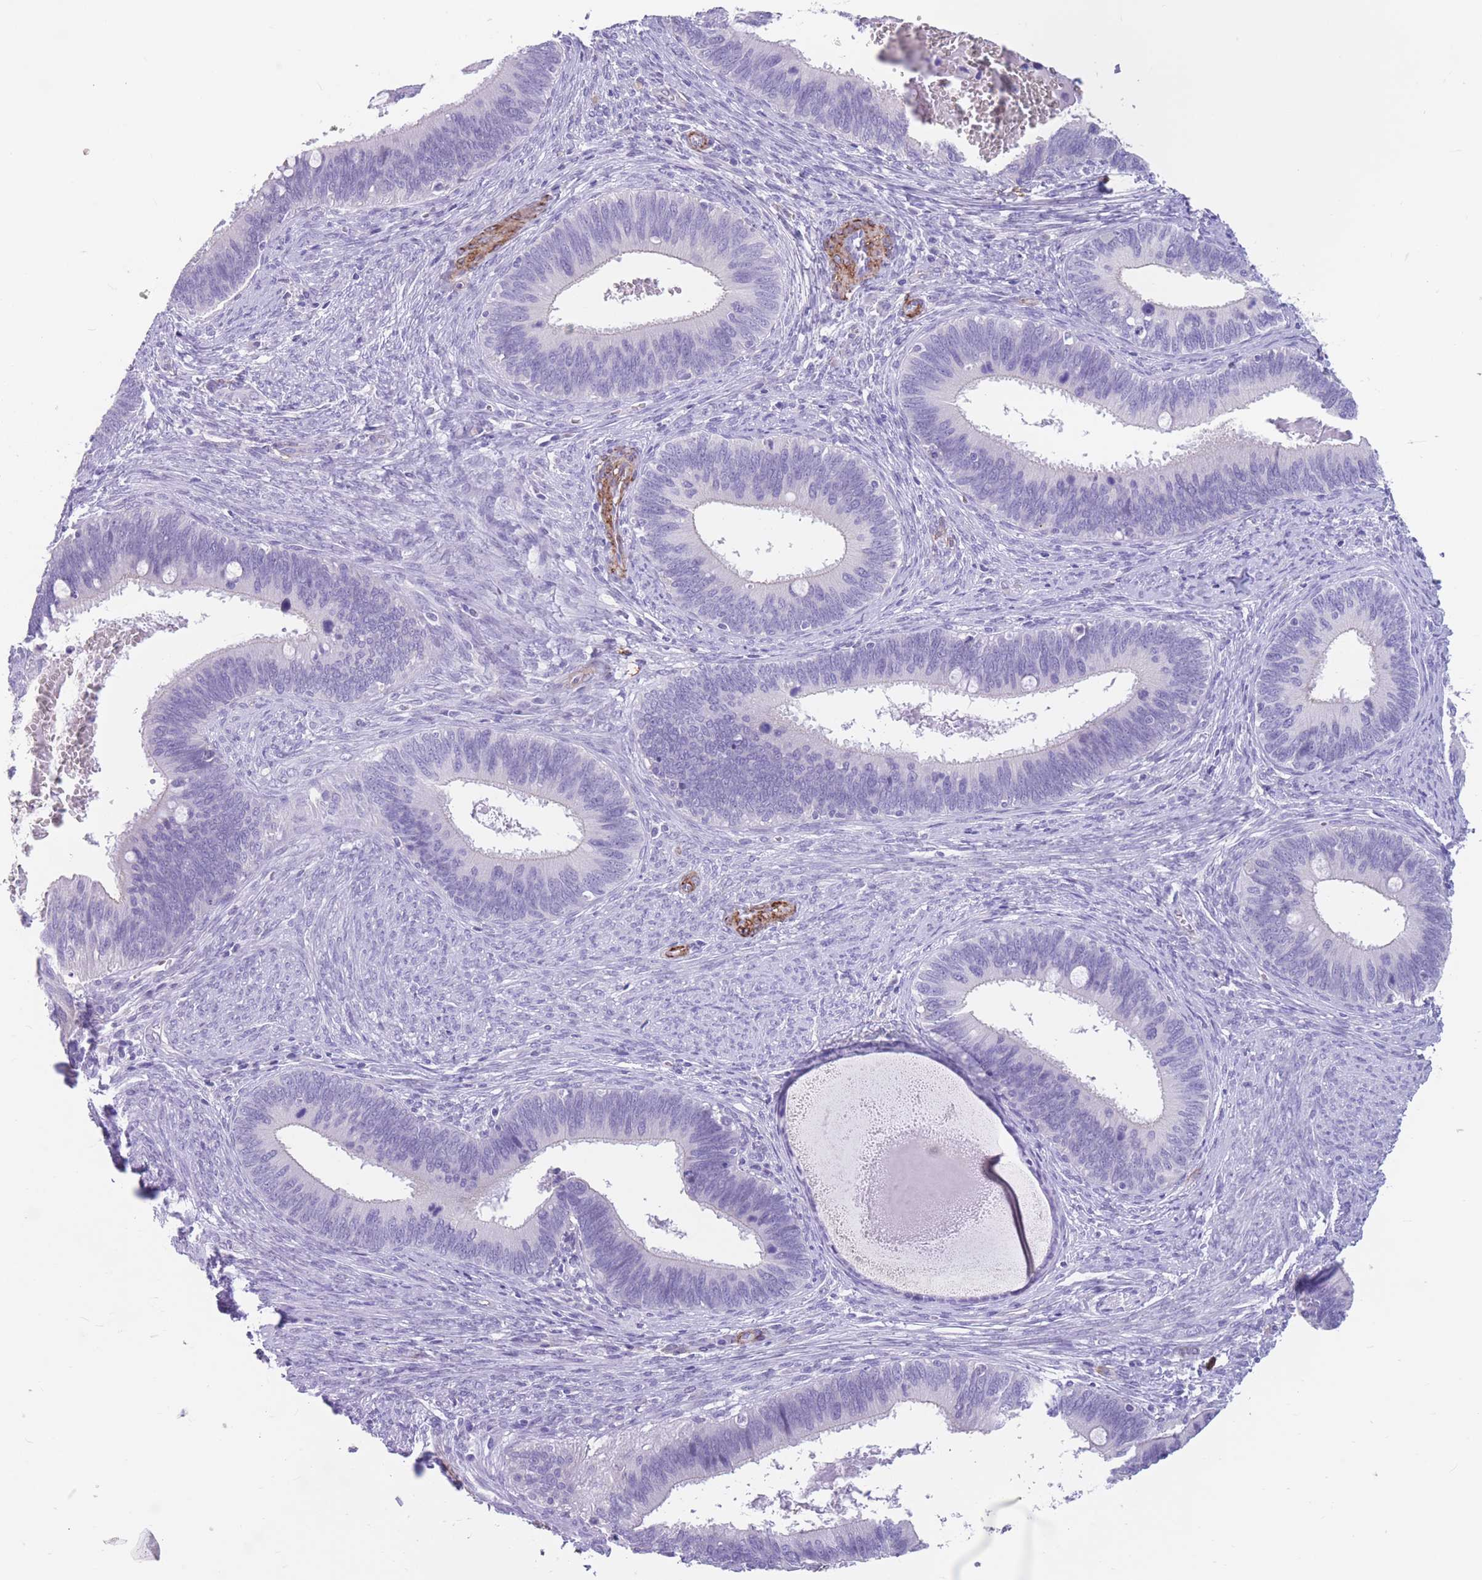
{"staining": {"intensity": "negative", "quantity": "none", "location": "none"}, "tissue": "cervical cancer", "cell_type": "Tumor cells", "image_type": "cancer", "snomed": [{"axis": "morphology", "description": "Adenocarcinoma, NOS"}, {"axis": "topography", "description": "Cervix"}], "caption": "This is an IHC micrograph of cervical cancer (adenocarcinoma). There is no staining in tumor cells.", "gene": "DPYD", "patient": {"sex": "female", "age": 42}}